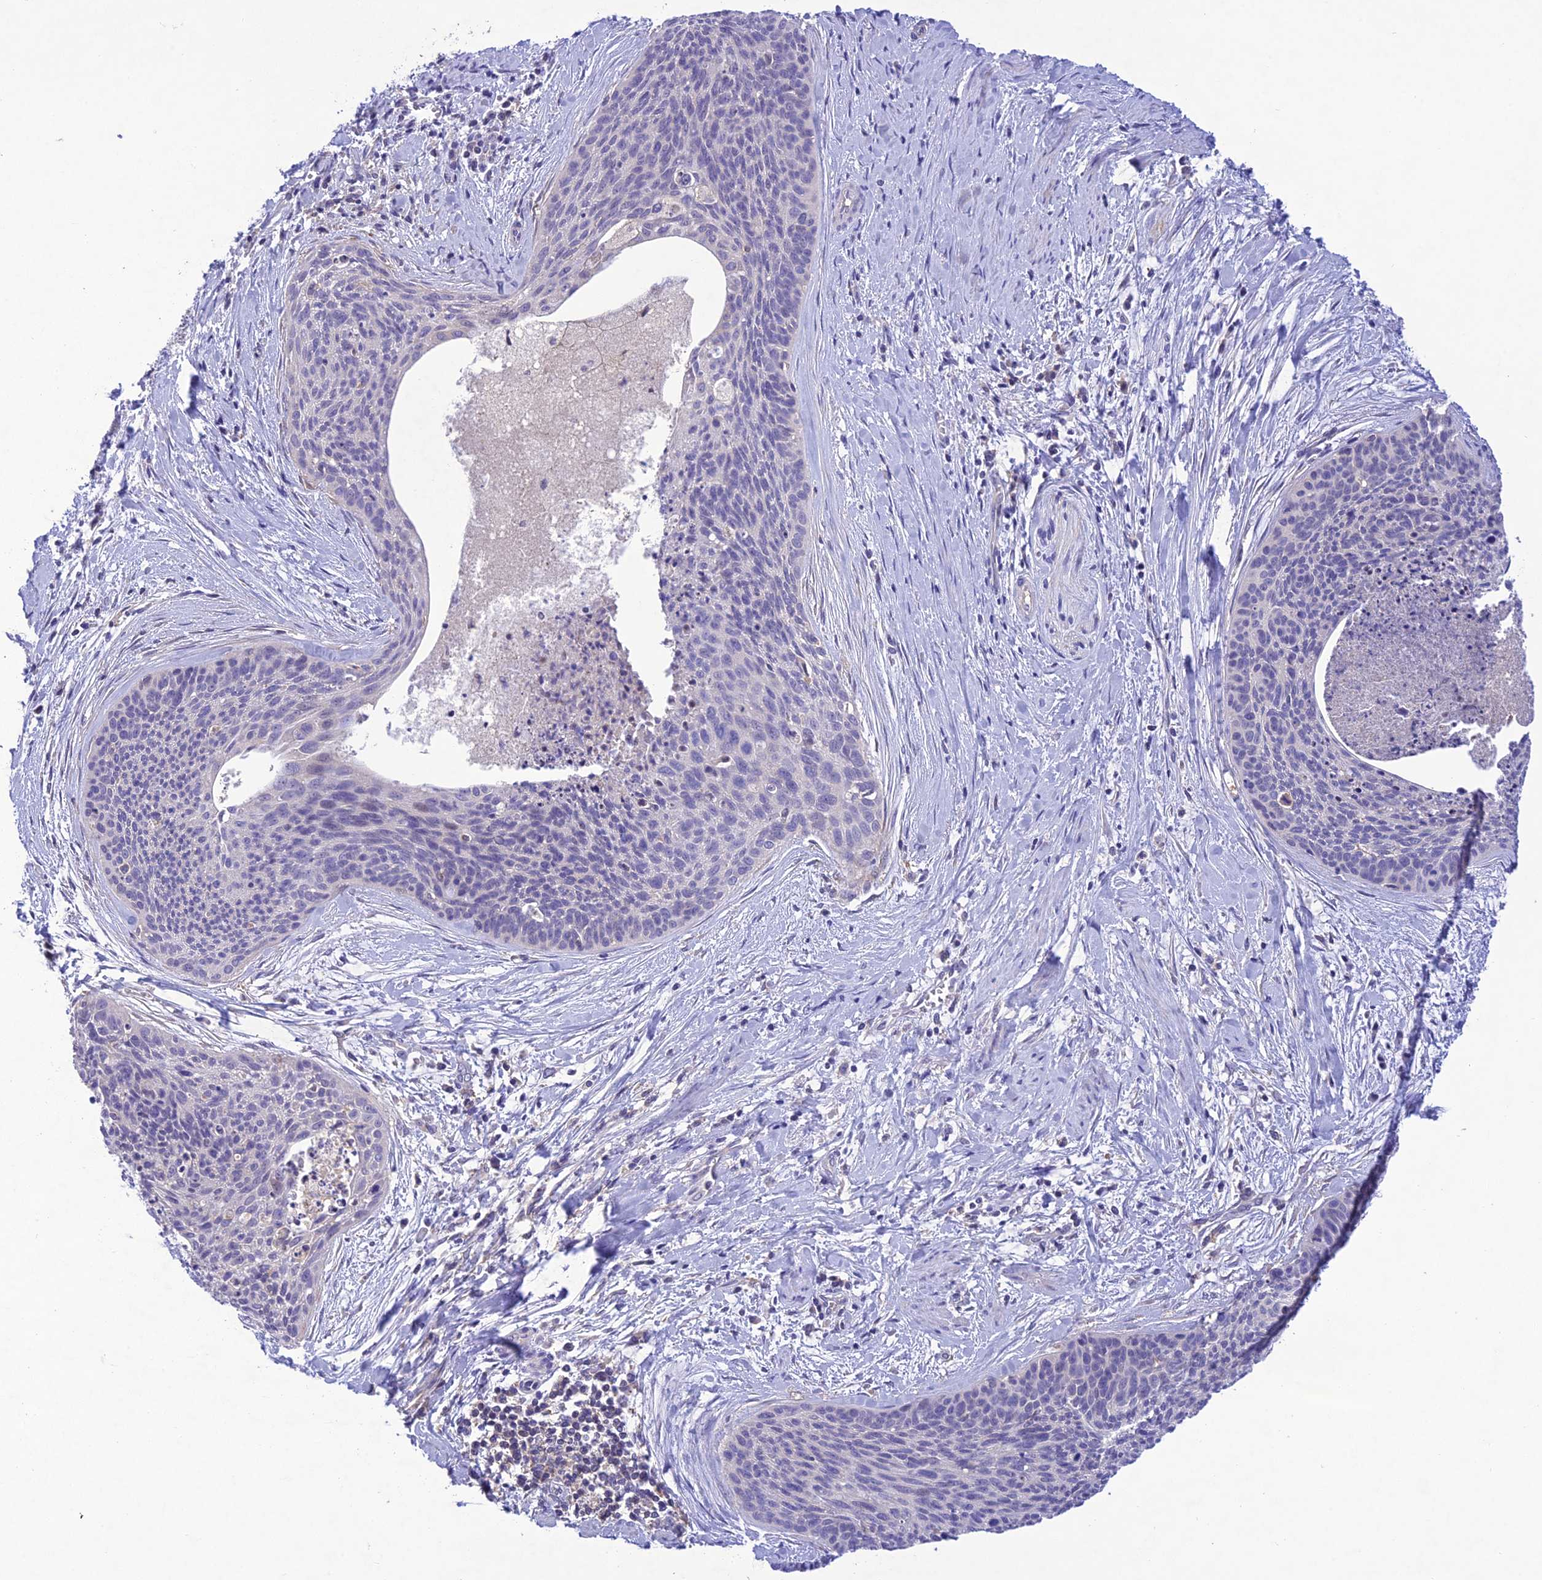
{"staining": {"intensity": "negative", "quantity": "none", "location": "none"}, "tissue": "cervical cancer", "cell_type": "Tumor cells", "image_type": "cancer", "snomed": [{"axis": "morphology", "description": "Squamous cell carcinoma, NOS"}, {"axis": "topography", "description": "Cervix"}], "caption": "The immunohistochemistry image has no significant expression in tumor cells of cervical squamous cell carcinoma tissue. (Stains: DAB (3,3'-diaminobenzidine) immunohistochemistry with hematoxylin counter stain, Microscopy: brightfield microscopy at high magnification).", "gene": "SNX24", "patient": {"sex": "female", "age": 55}}